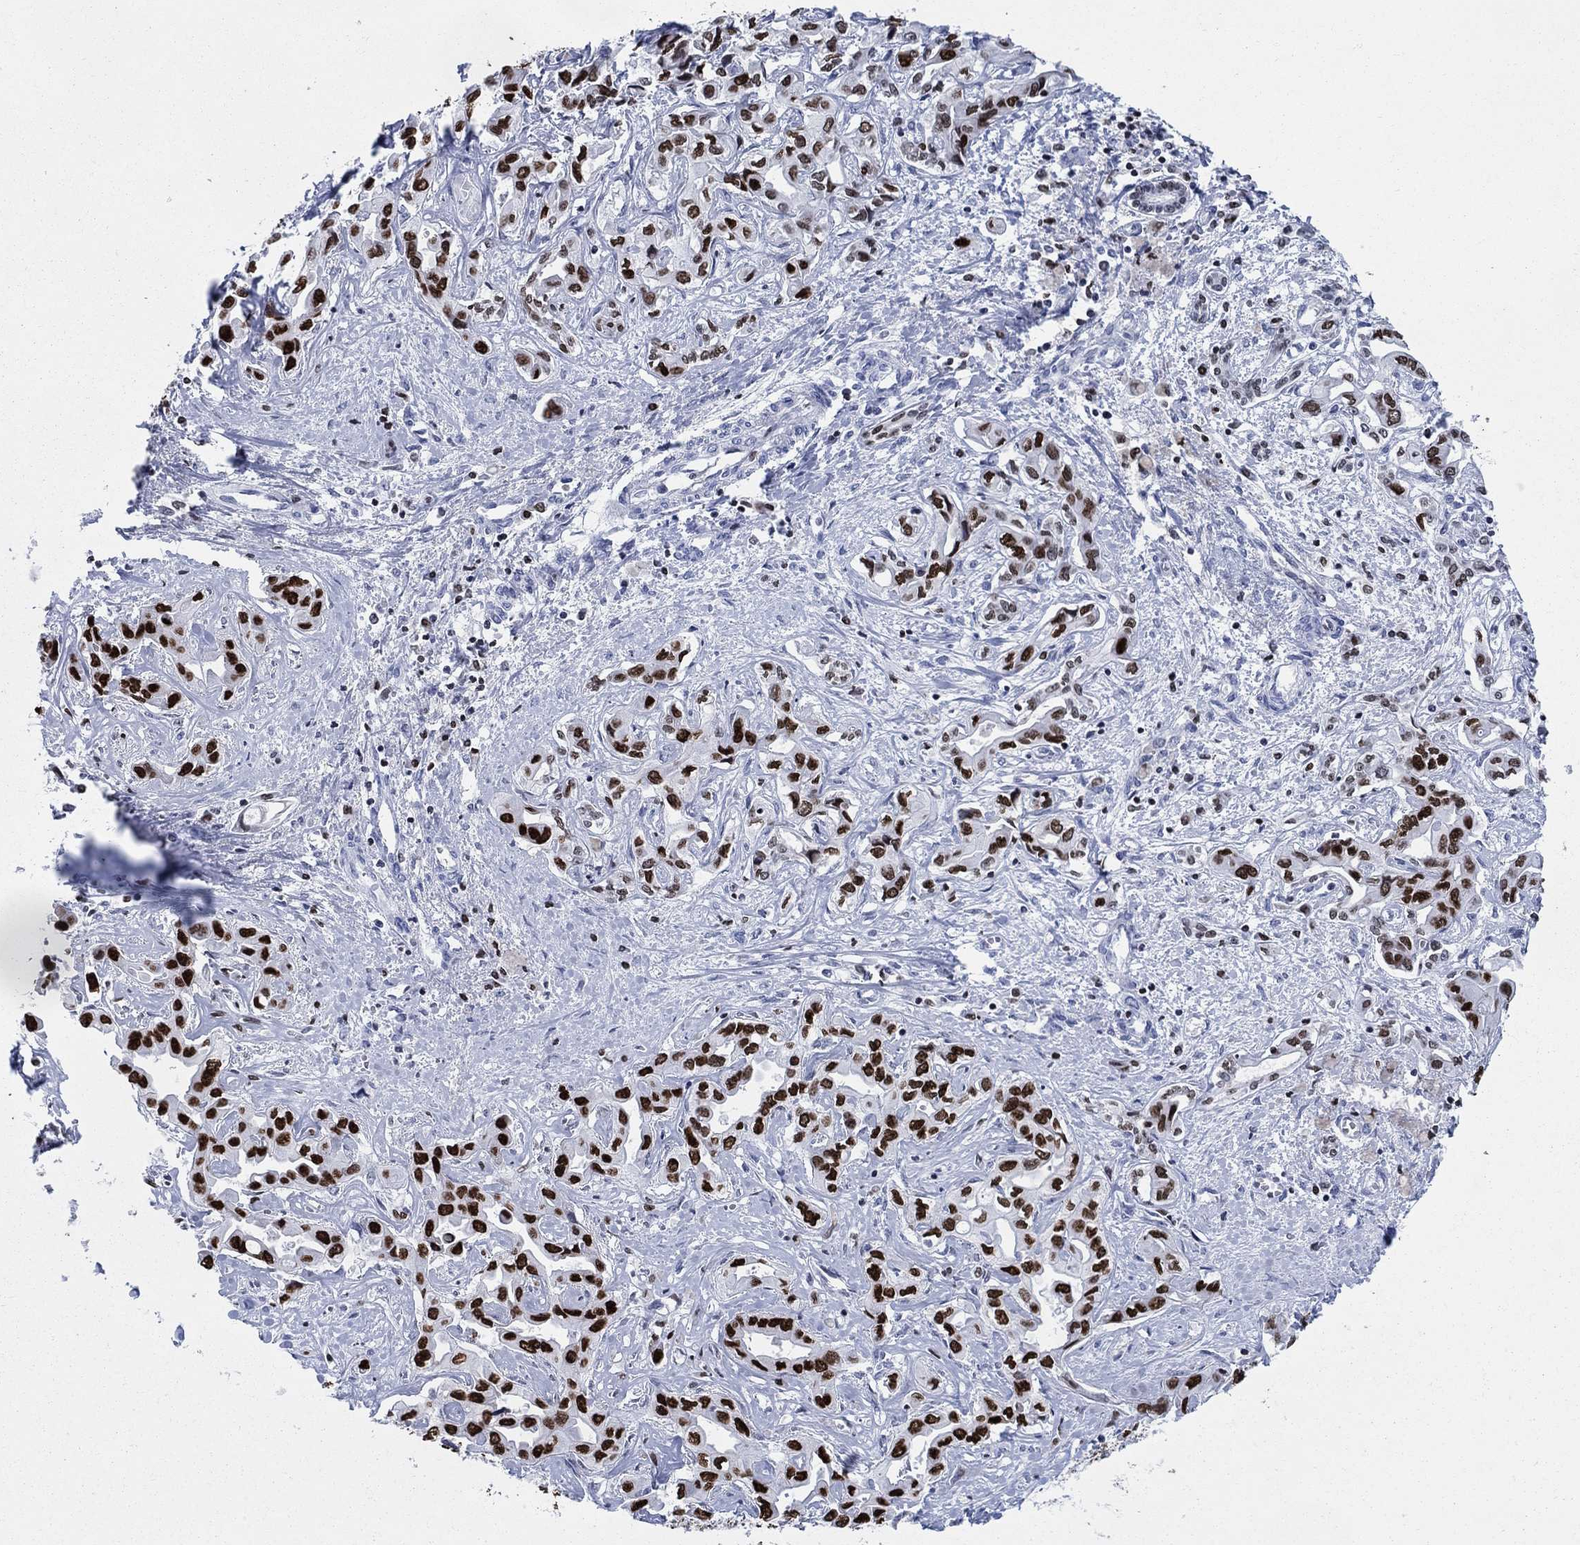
{"staining": {"intensity": "strong", "quantity": "25%-75%", "location": "nuclear"}, "tissue": "liver cancer", "cell_type": "Tumor cells", "image_type": "cancer", "snomed": [{"axis": "morphology", "description": "Cholangiocarcinoma"}, {"axis": "topography", "description": "Liver"}], "caption": "The image reveals immunohistochemical staining of liver cholangiocarcinoma. There is strong nuclear expression is seen in approximately 25%-75% of tumor cells.", "gene": "HMGA1", "patient": {"sex": "female", "age": 64}}